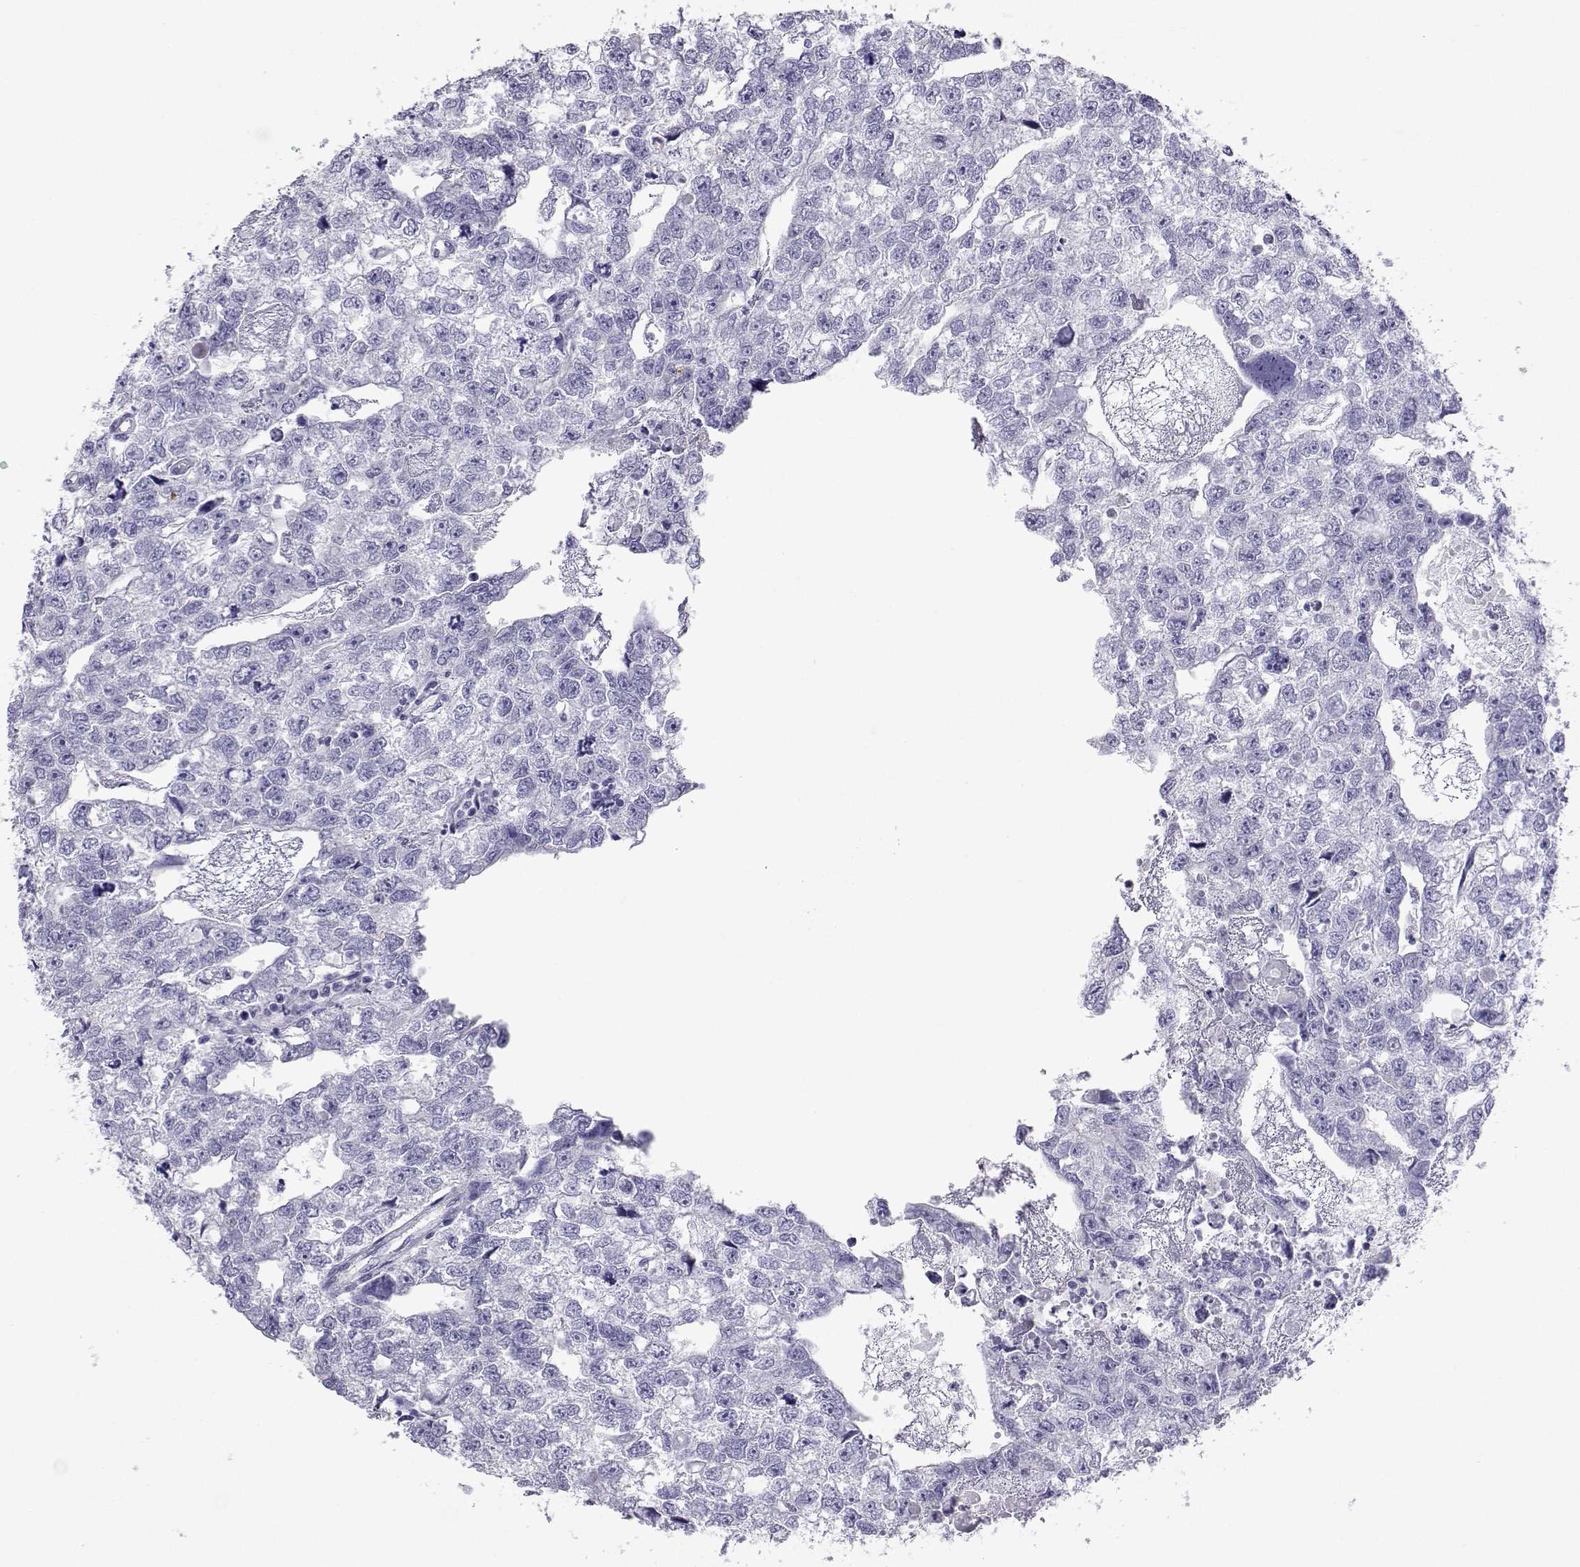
{"staining": {"intensity": "negative", "quantity": "none", "location": "none"}, "tissue": "testis cancer", "cell_type": "Tumor cells", "image_type": "cancer", "snomed": [{"axis": "morphology", "description": "Carcinoma, Embryonal, NOS"}, {"axis": "morphology", "description": "Teratoma, malignant, NOS"}, {"axis": "topography", "description": "Testis"}], "caption": "Testis cancer was stained to show a protein in brown. There is no significant expression in tumor cells. Nuclei are stained in blue.", "gene": "PLIN4", "patient": {"sex": "male", "age": 44}}